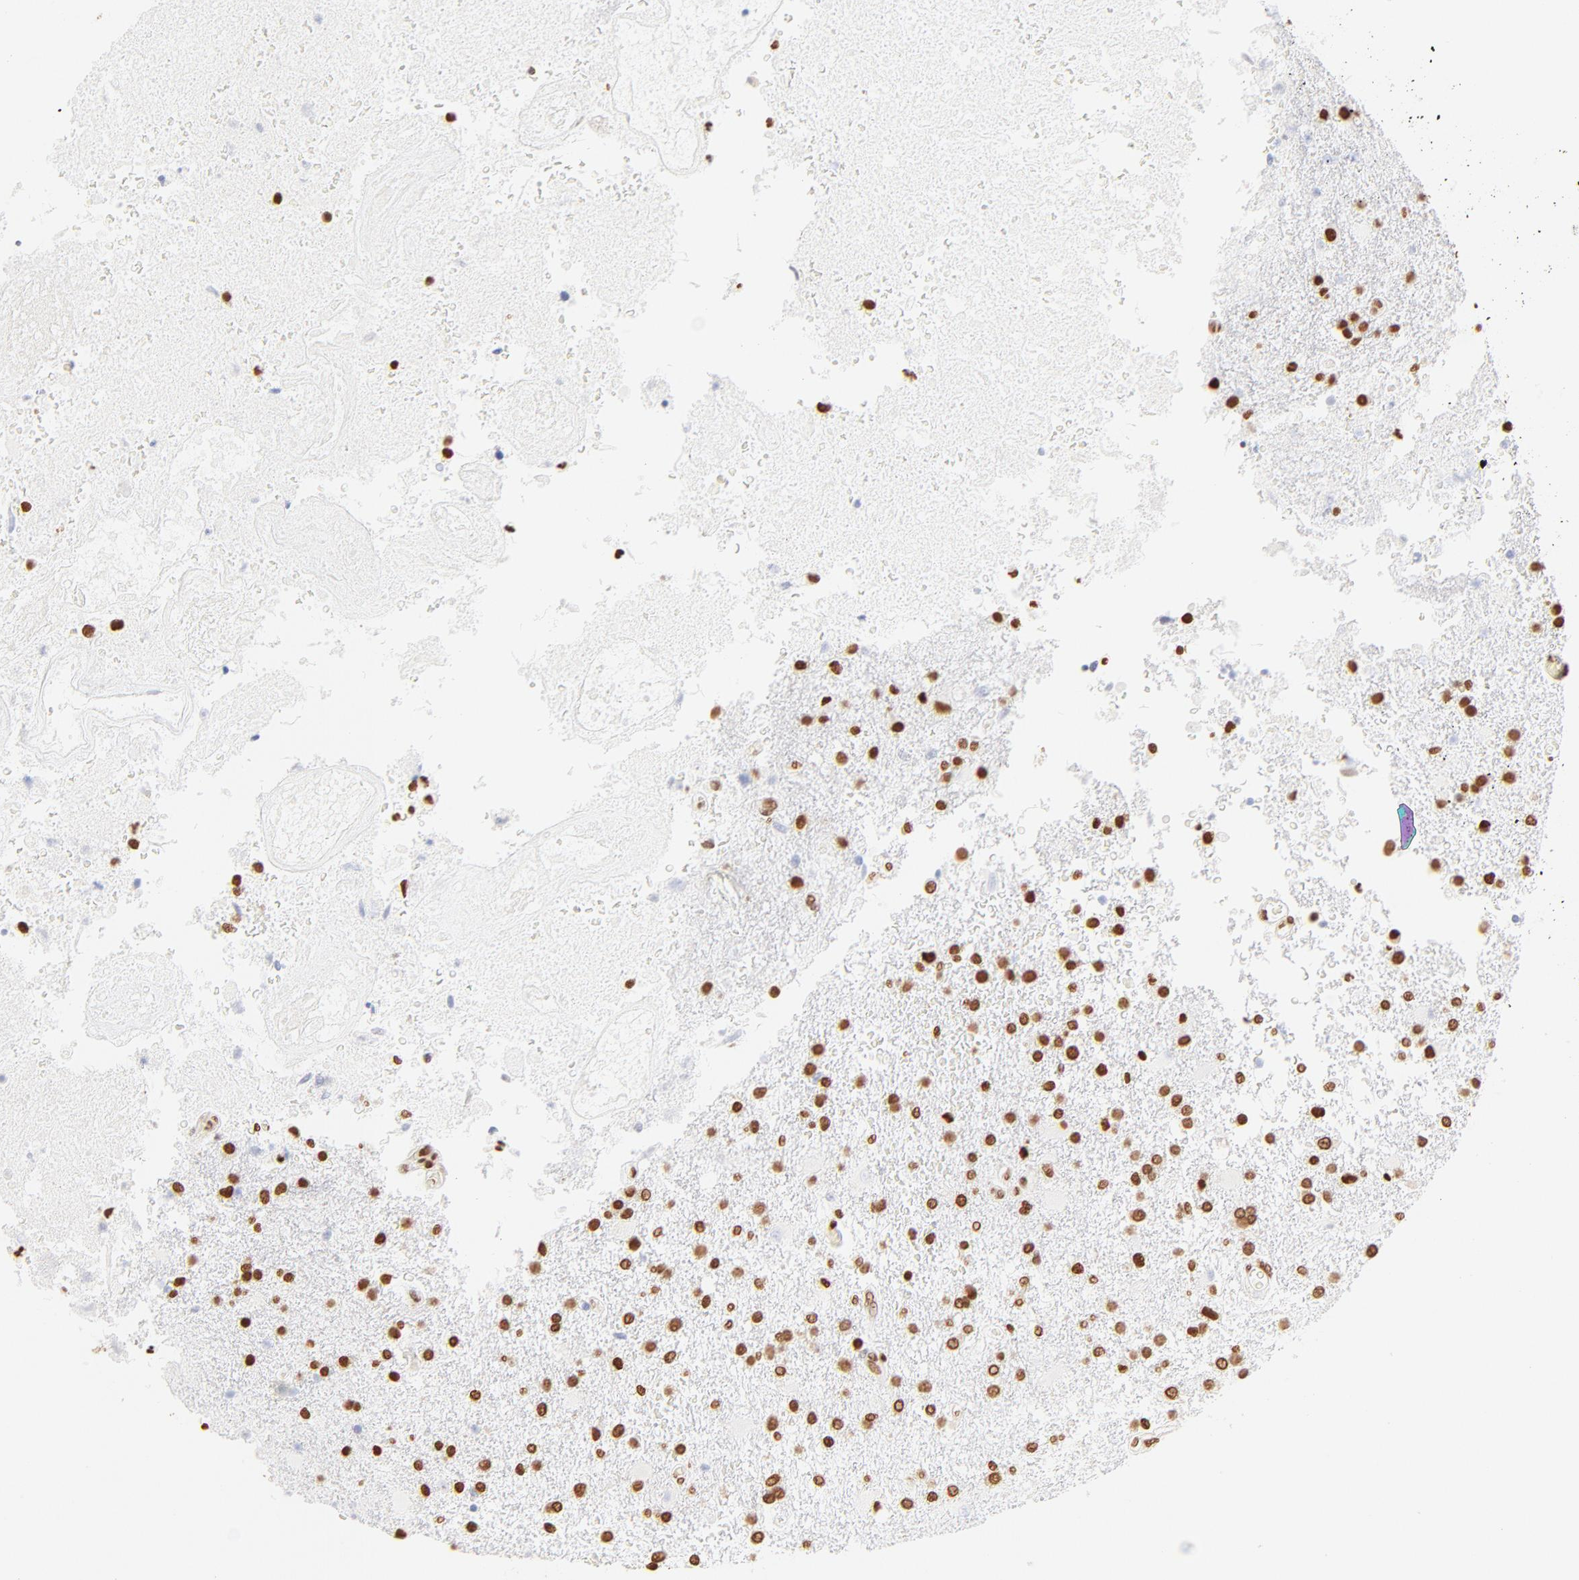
{"staining": {"intensity": "strong", "quantity": ">75%", "location": "nuclear"}, "tissue": "glioma", "cell_type": "Tumor cells", "image_type": "cancer", "snomed": [{"axis": "morphology", "description": "Glioma, malignant, High grade"}, {"axis": "topography", "description": "Cerebral cortex"}], "caption": "DAB immunohistochemical staining of human malignant glioma (high-grade) demonstrates strong nuclear protein expression in about >75% of tumor cells.", "gene": "ZNF540", "patient": {"sex": "male", "age": 79}}